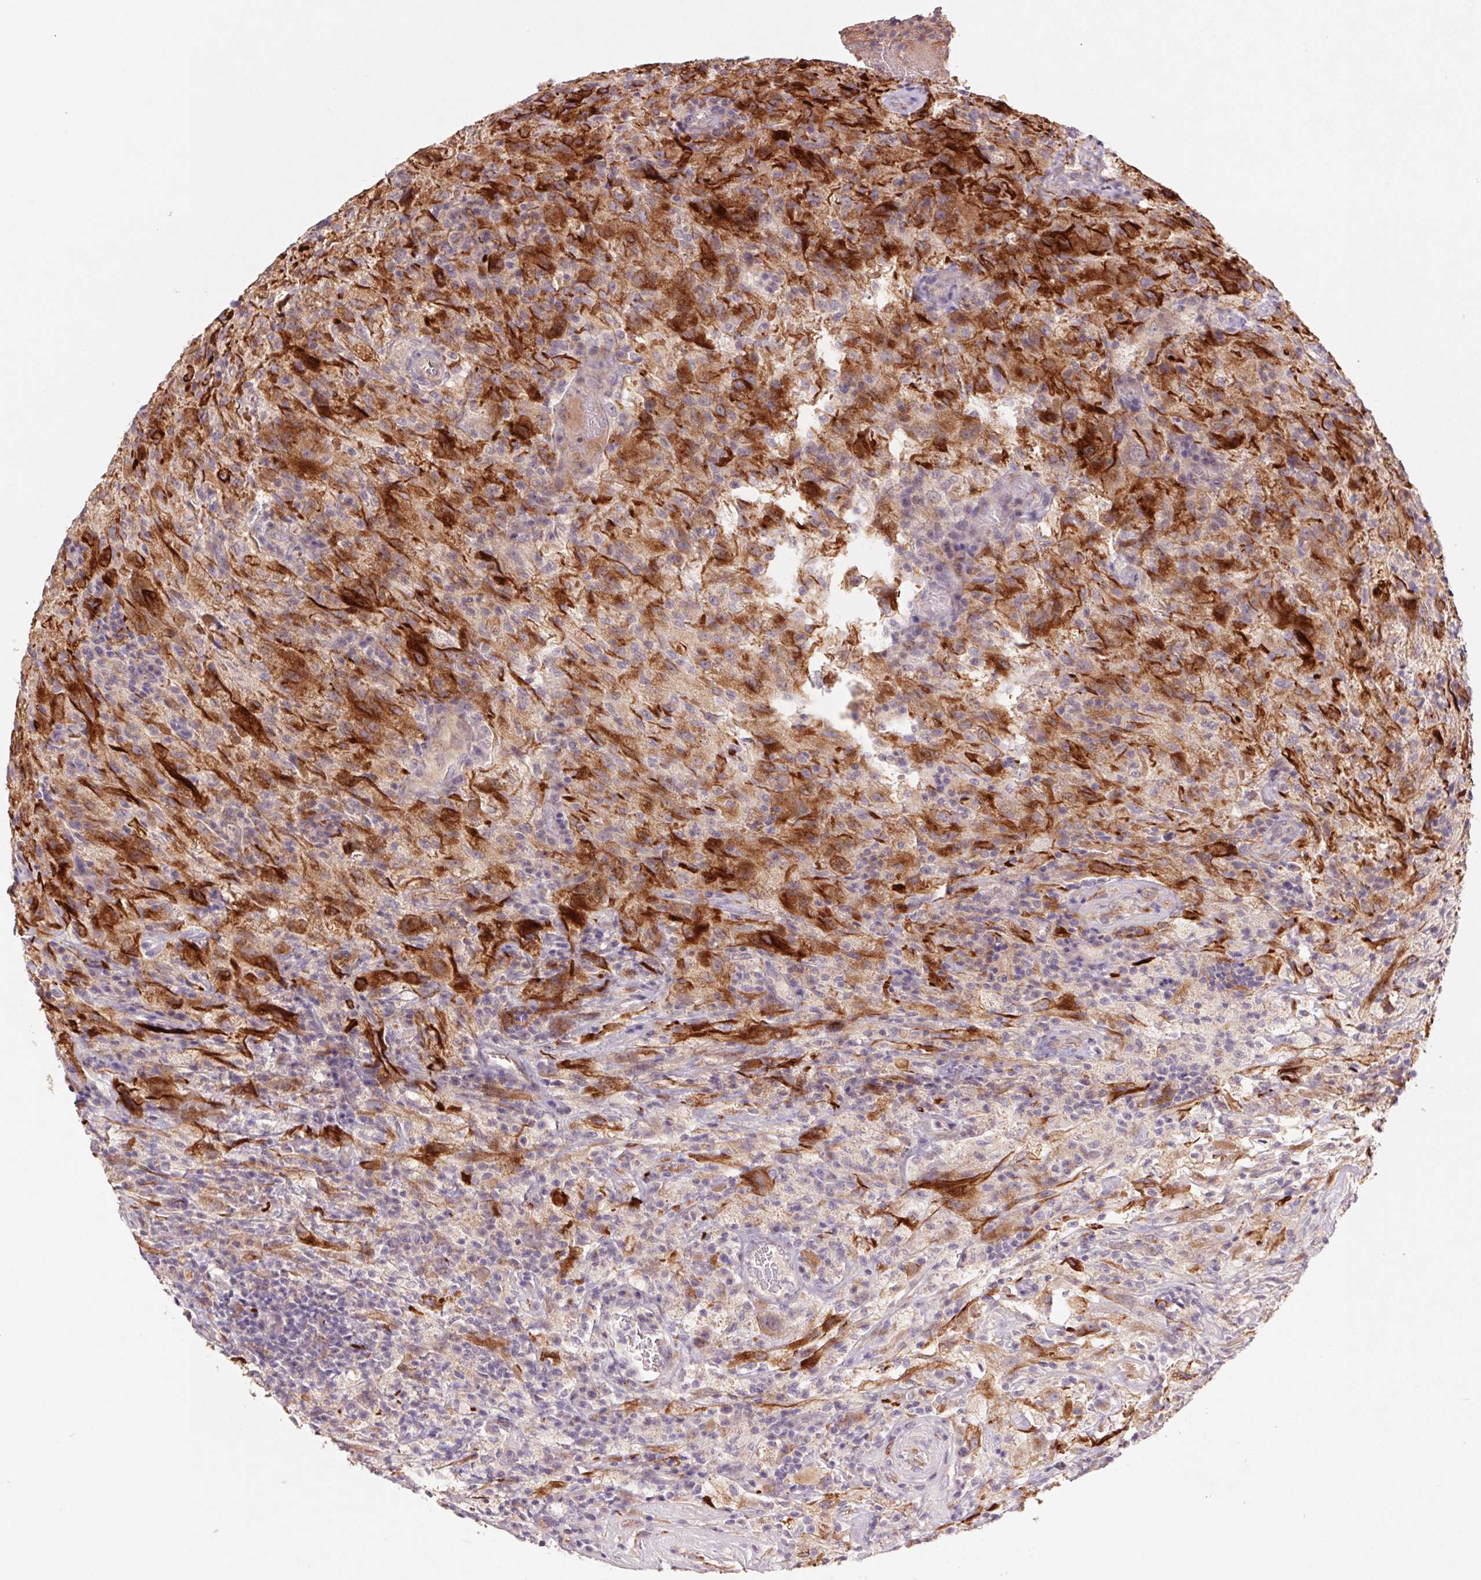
{"staining": {"intensity": "strong", "quantity": "25%-75%", "location": "cytoplasmic/membranous"}, "tissue": "glioma", "cell_type": "Tumor cells", "image_type": "cancer", "snomed": [{"axis": "morphology", "description": "Glioma, malignant, High grade"}, {"axis": "topography", "description": "Brain"}], "caption": "About 25%-75% of tumor cells in human glioma show strong cytoplasmic/membranous protein expression as visualized by brown immunohistochemical staining.", "gene": "GRM2", "patient": {"sex": "male", "age": 68}}